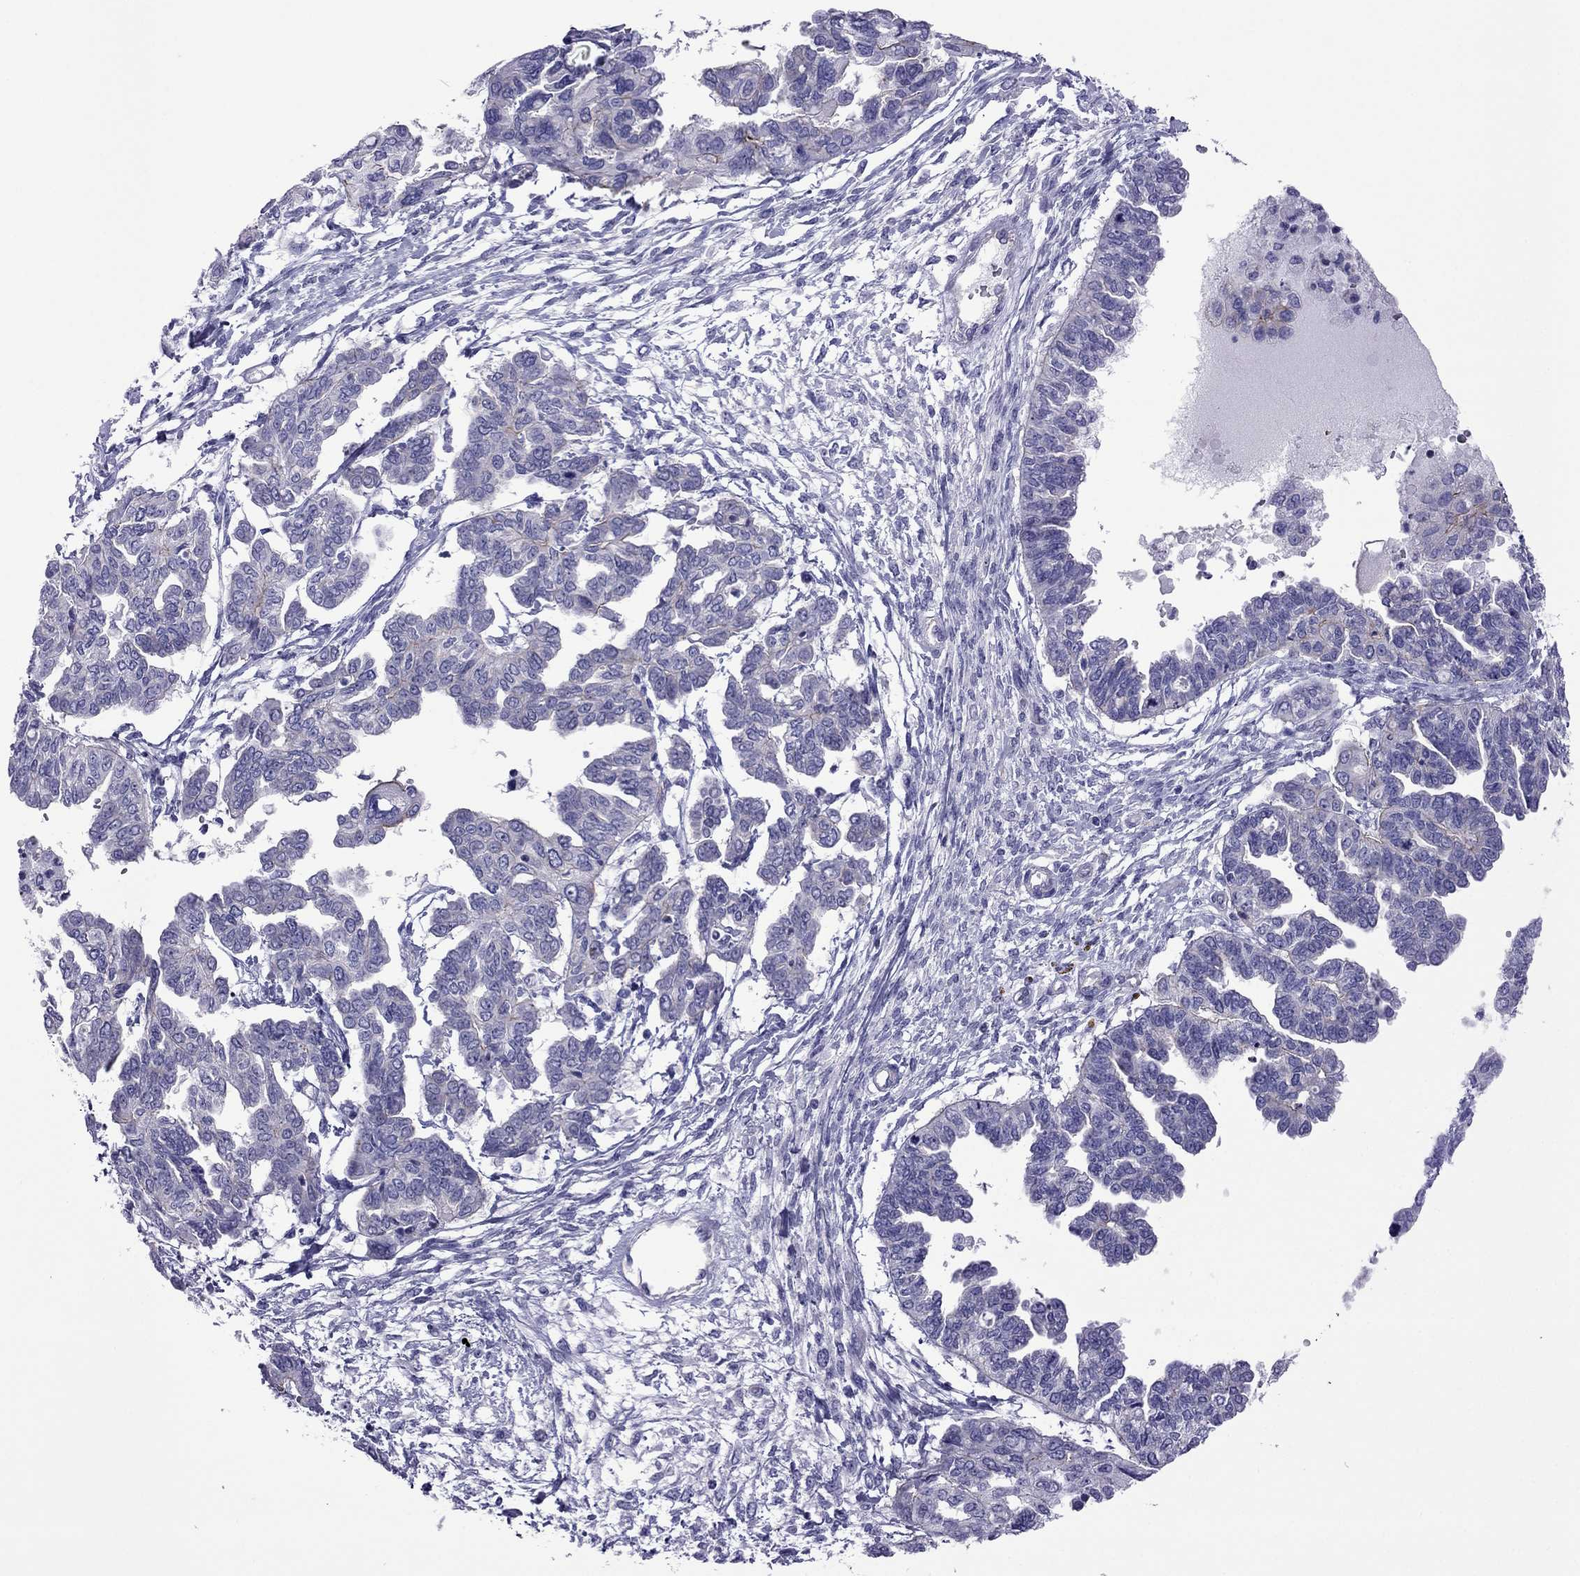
{"staining": {"intensity": "moderate", "quantity": "<25%", "location": "cytoplasmic/membranous"}, "tissue": "ovarian cancer", "cell_type": "Tumor cells", "image_type": "cancer", "snomed": [{"axis": "morphology", "description": "Cystadenocarcinoma, serous, NOS"}, {"axis": "topography", "description": "Ovary"}], "caption": "Immunohistochemistry image of serous cystadenocarcinoma (ovarian) stained for a protein (brown), which exhibits low levels of moderate cytoplasmic/membranous expression in approximately <25% of tumor cells.", "gene": "MYL11", "patient": {"sex": "female", "age": 53}}